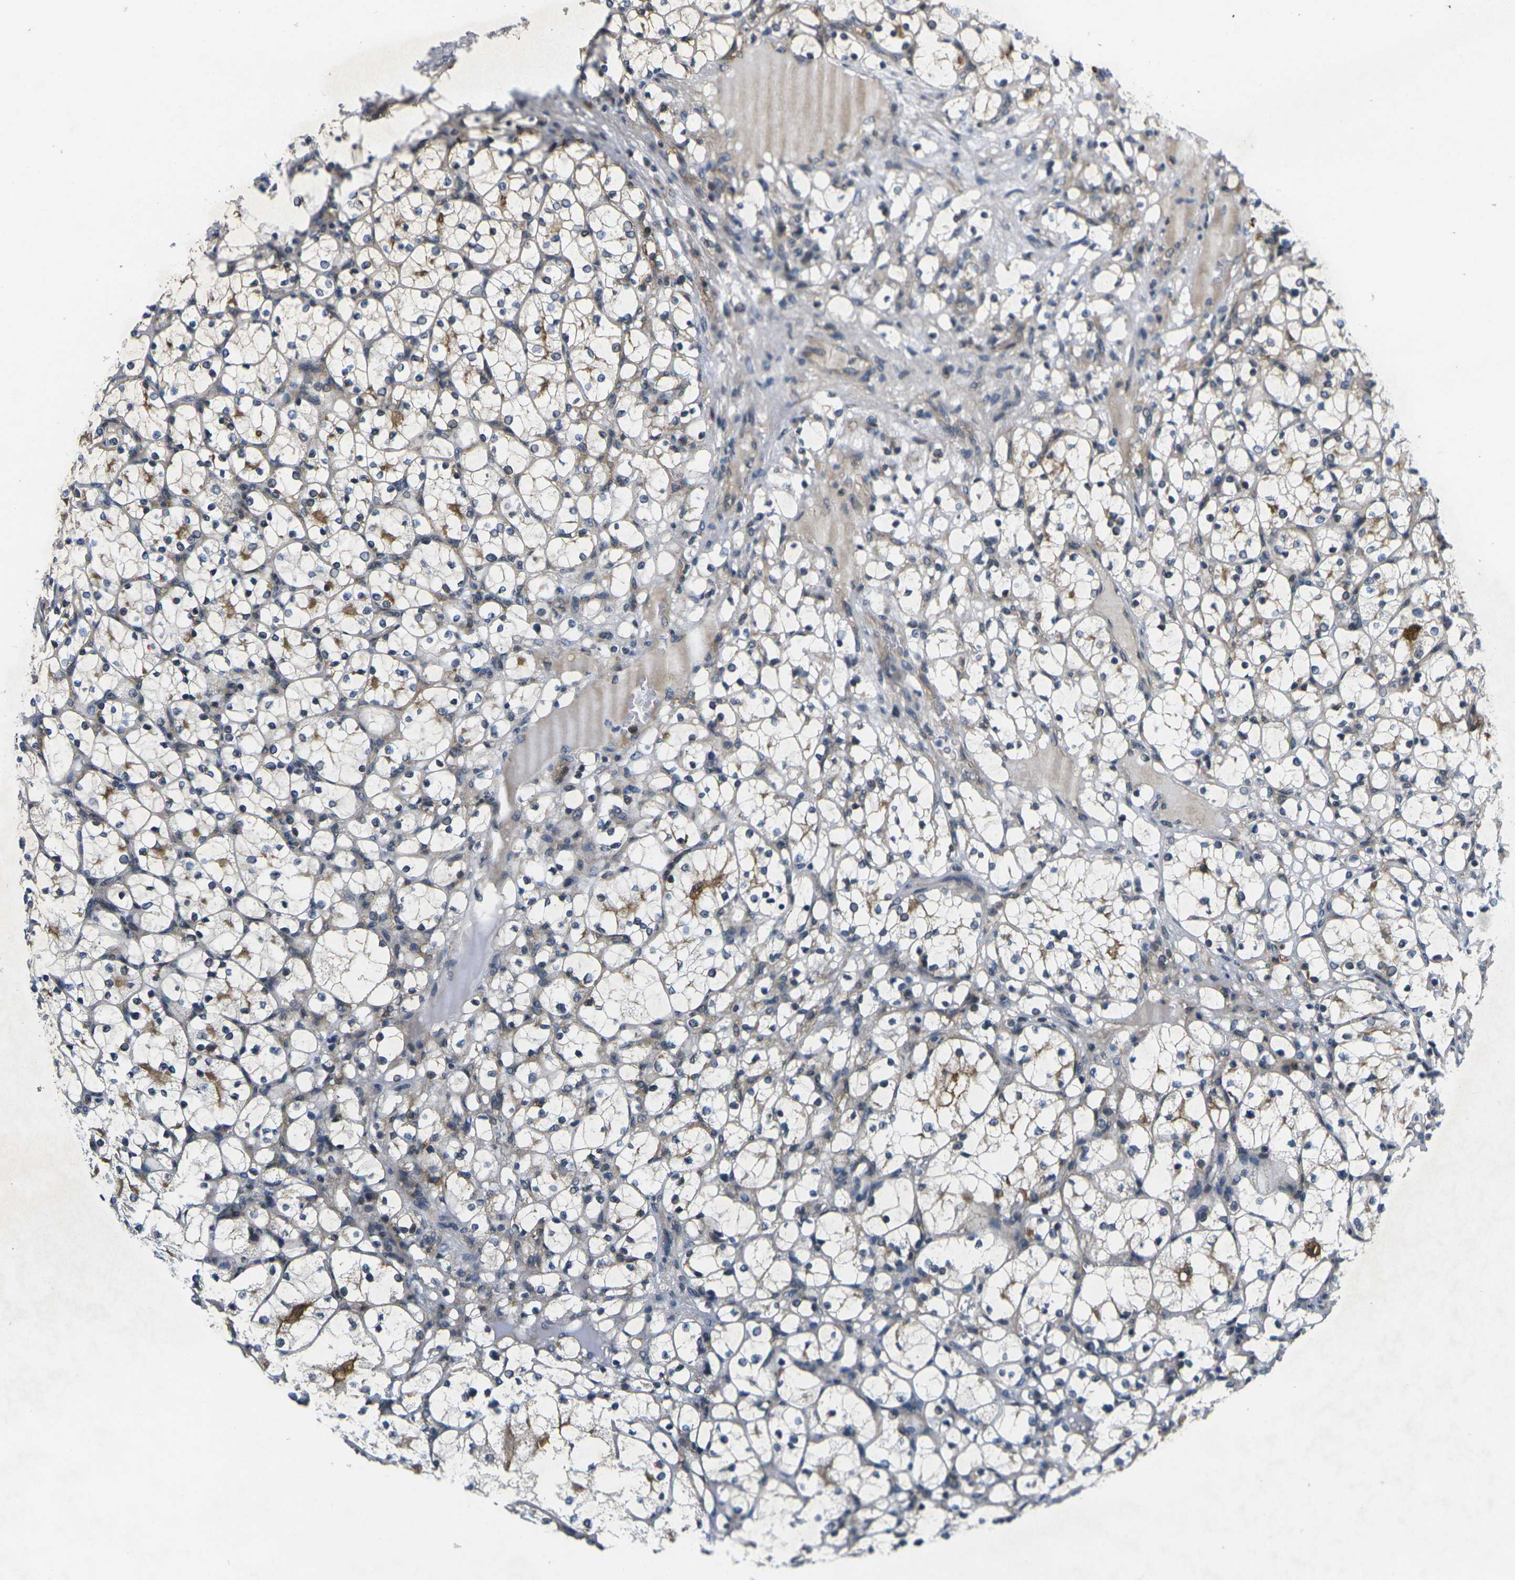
{"staining": {"intensity": "negative", "quantity": "none", "location": "none"}, "tissue": "renal cancer", "cell_type": "Tumor cells", "image_type": "cancer", "snomed": [{"axis": "morphology", "description": "Adenocarcinoma, NOS"}, {"axis": "topography", "description": "Kidney"}], "caption": "Human renal cancer stained for a protein using immunohistochemistry exhibits no staining in tumor cells.", "gene": "ROBO2", "patient": {"sex": "female", "age": 69}}